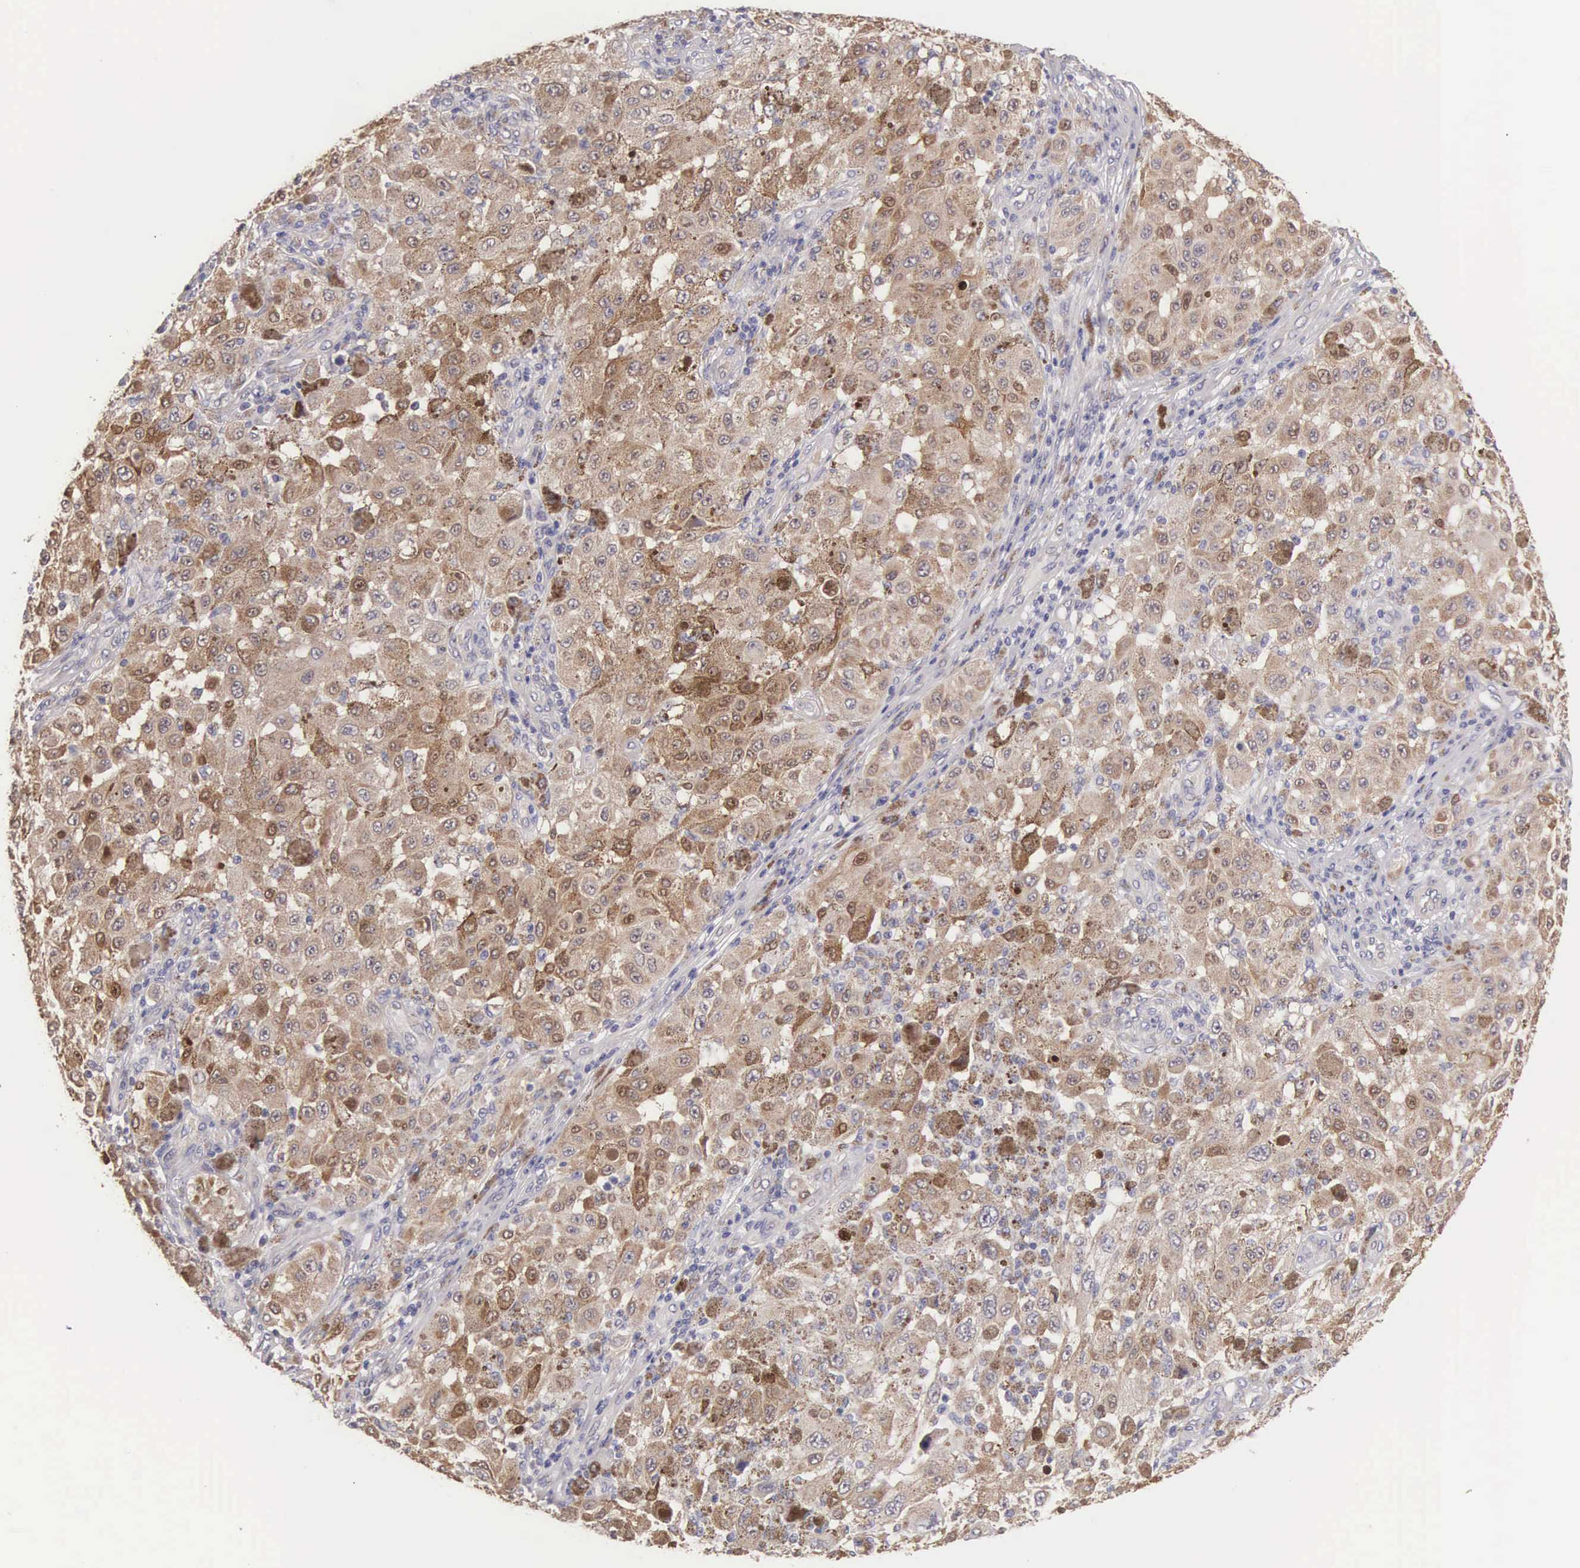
{"staining": {"intensity": "moderate", "quantity": ">75%", "location": "cytoplasmic/membranous"}, "tissue": "melanoma", "cell_type": "Tumor cells", "image_type": "cancer", "snomed": [{"axis": "morphology", "description": "Malignant melanoma, NOS"}, {"axis": "topography", "description": "Skin"}], "caption": "There is medium levels of moderate cytoplasmic/membranous positivity in tumor cells of melanoma, as demonstrated by immunohistochemical staining (brown color).", "gene": "PIR", "patient": {"sex": "female", "age": 64}}